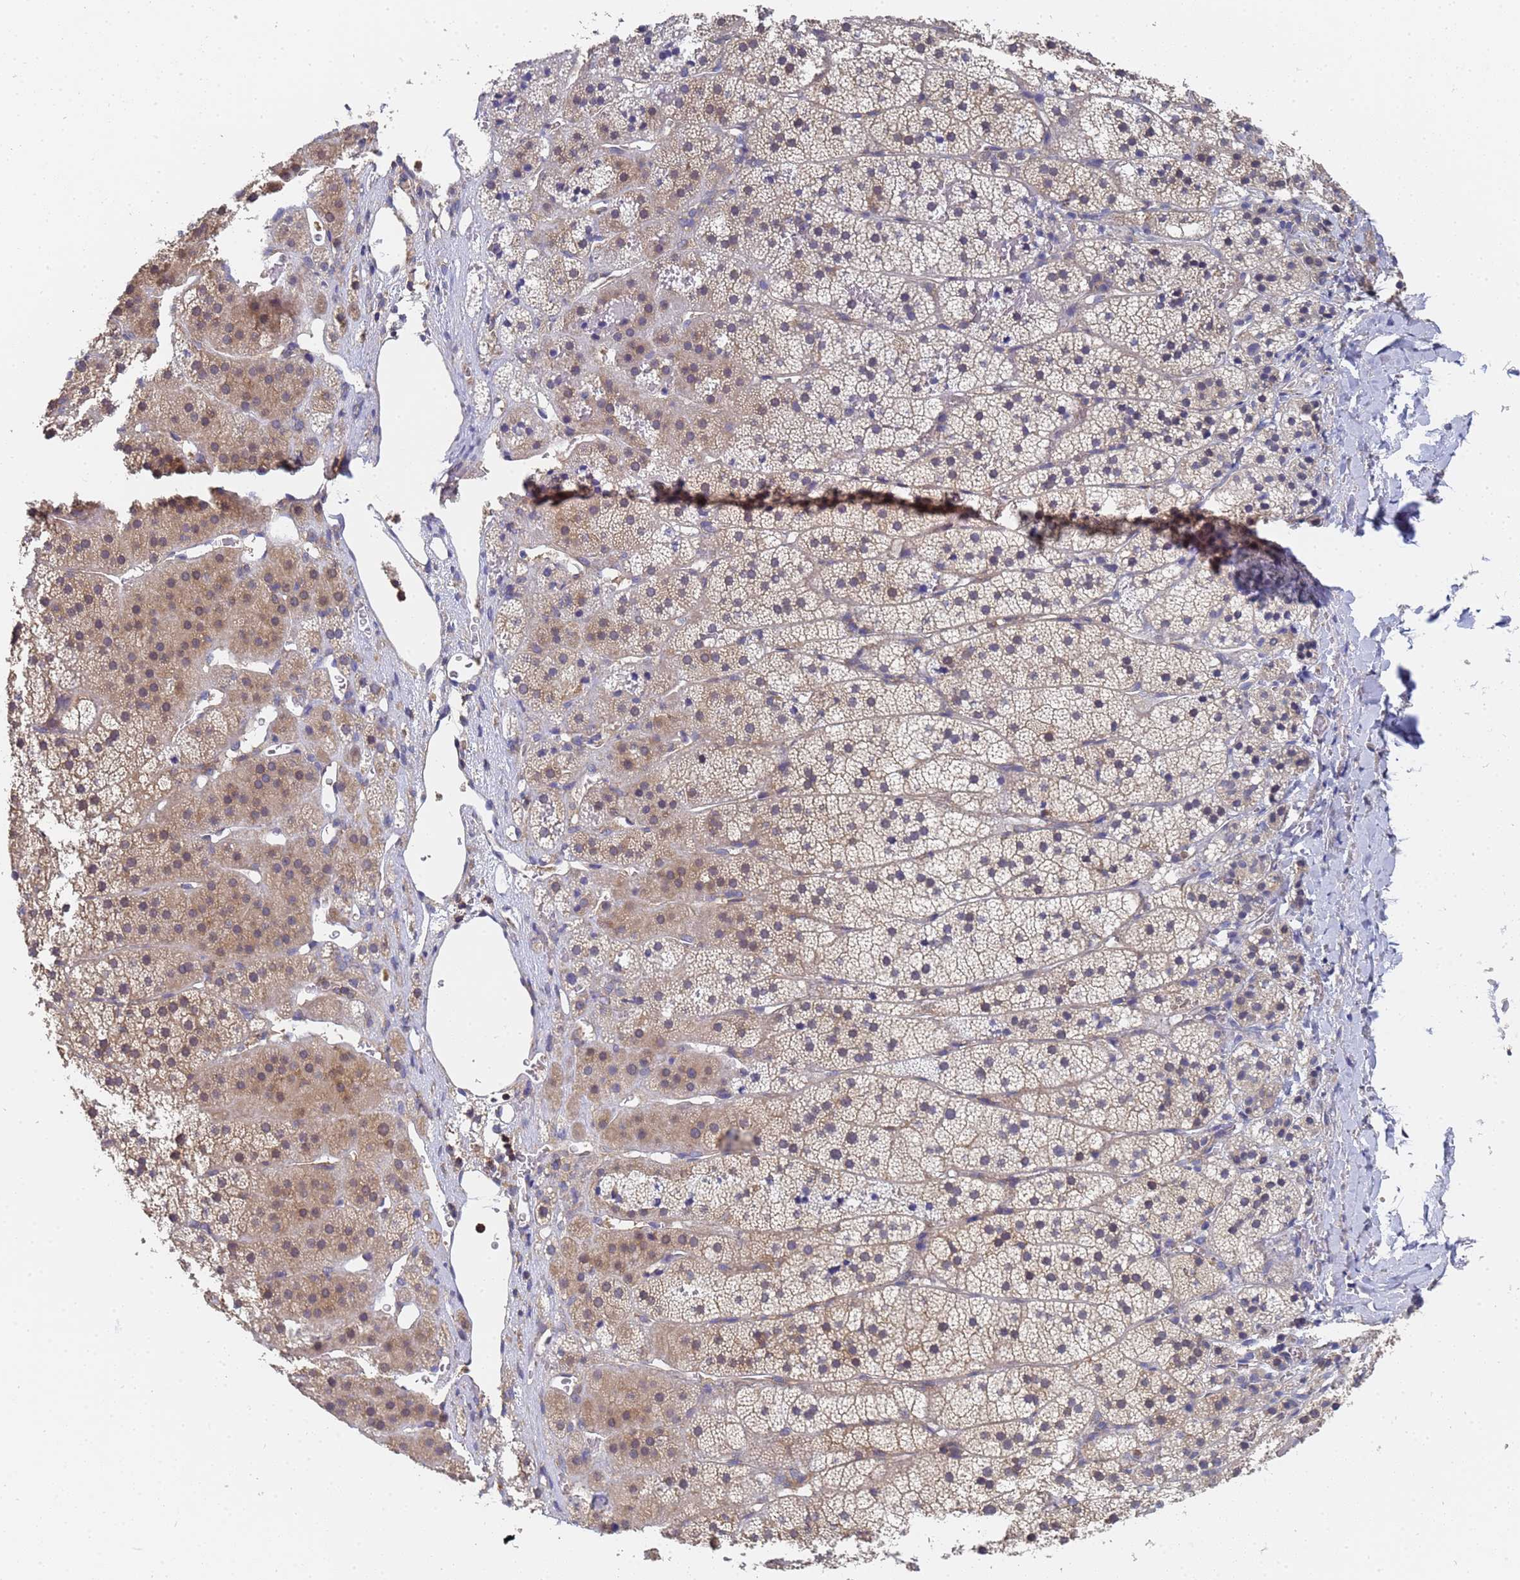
{"staining": {"intensity": "moderate", "quantity": "25%-75%", "location": "cytoplasmic/membranous"}, "tissue": "adrenal gland", "cell_type": "Glandular cells", "image_type": "normal", "snomed": [{"axis": "morphology", "description": "Normal tissue, NOS"}, {"axis": "topography", "description": "Adrenal gland"}], "caption": "Adrenal gland stained with DAB (3,3'-diaminobenzidine) immunohistochemistry (IHC) shows medium levels of moderate cytoplasmic/membranous positivity in approximately 25%-75% of glandular cells.", "gene": "ALS2CL", "patient": {"sex": "female", "age": 44}}